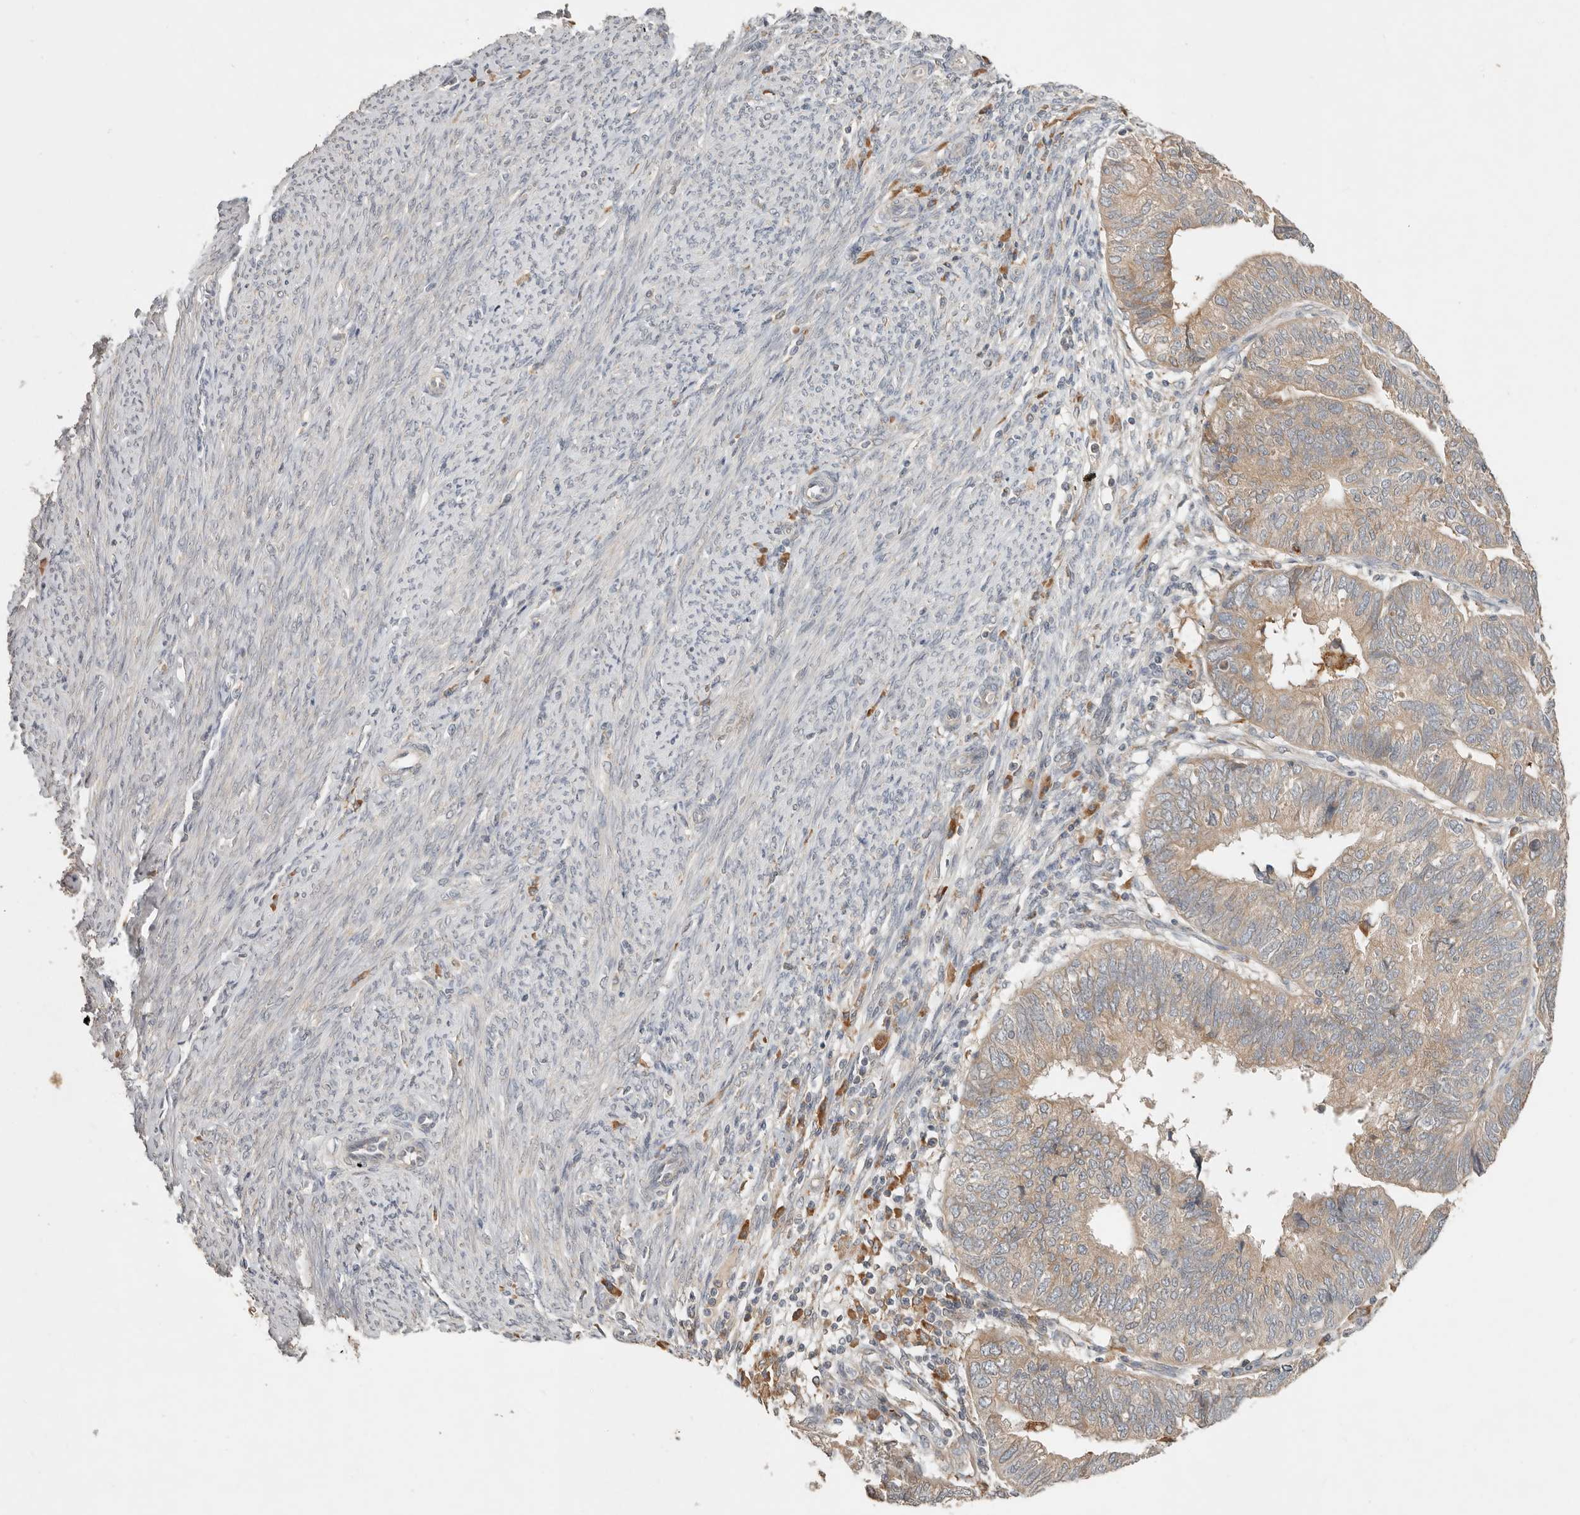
{"staining": {"intensity": "weak", "quantity": ">75%", "location": "cytoplasmic/membranous"}, "tissue": "endometrial cancer", "cell_type": "Tumor cells", "image_type": "cancer", "snomed": [{"axis": "morphology", "description": "Adenocarcinoma, NOS"}, {"axis": "topography", "description": "Uterus"}], "caption": "Endometrial cancer tissue demonstrates weak cytoplasmic/membranous positivity in approximately >75% of tumor cells (DAB (3,3'-diaminobenzidine) IHC with brightfield microscopy, high magnification).", "gene": "ARHGEF10L", "patient": {"sex": "female", "age": 77}}